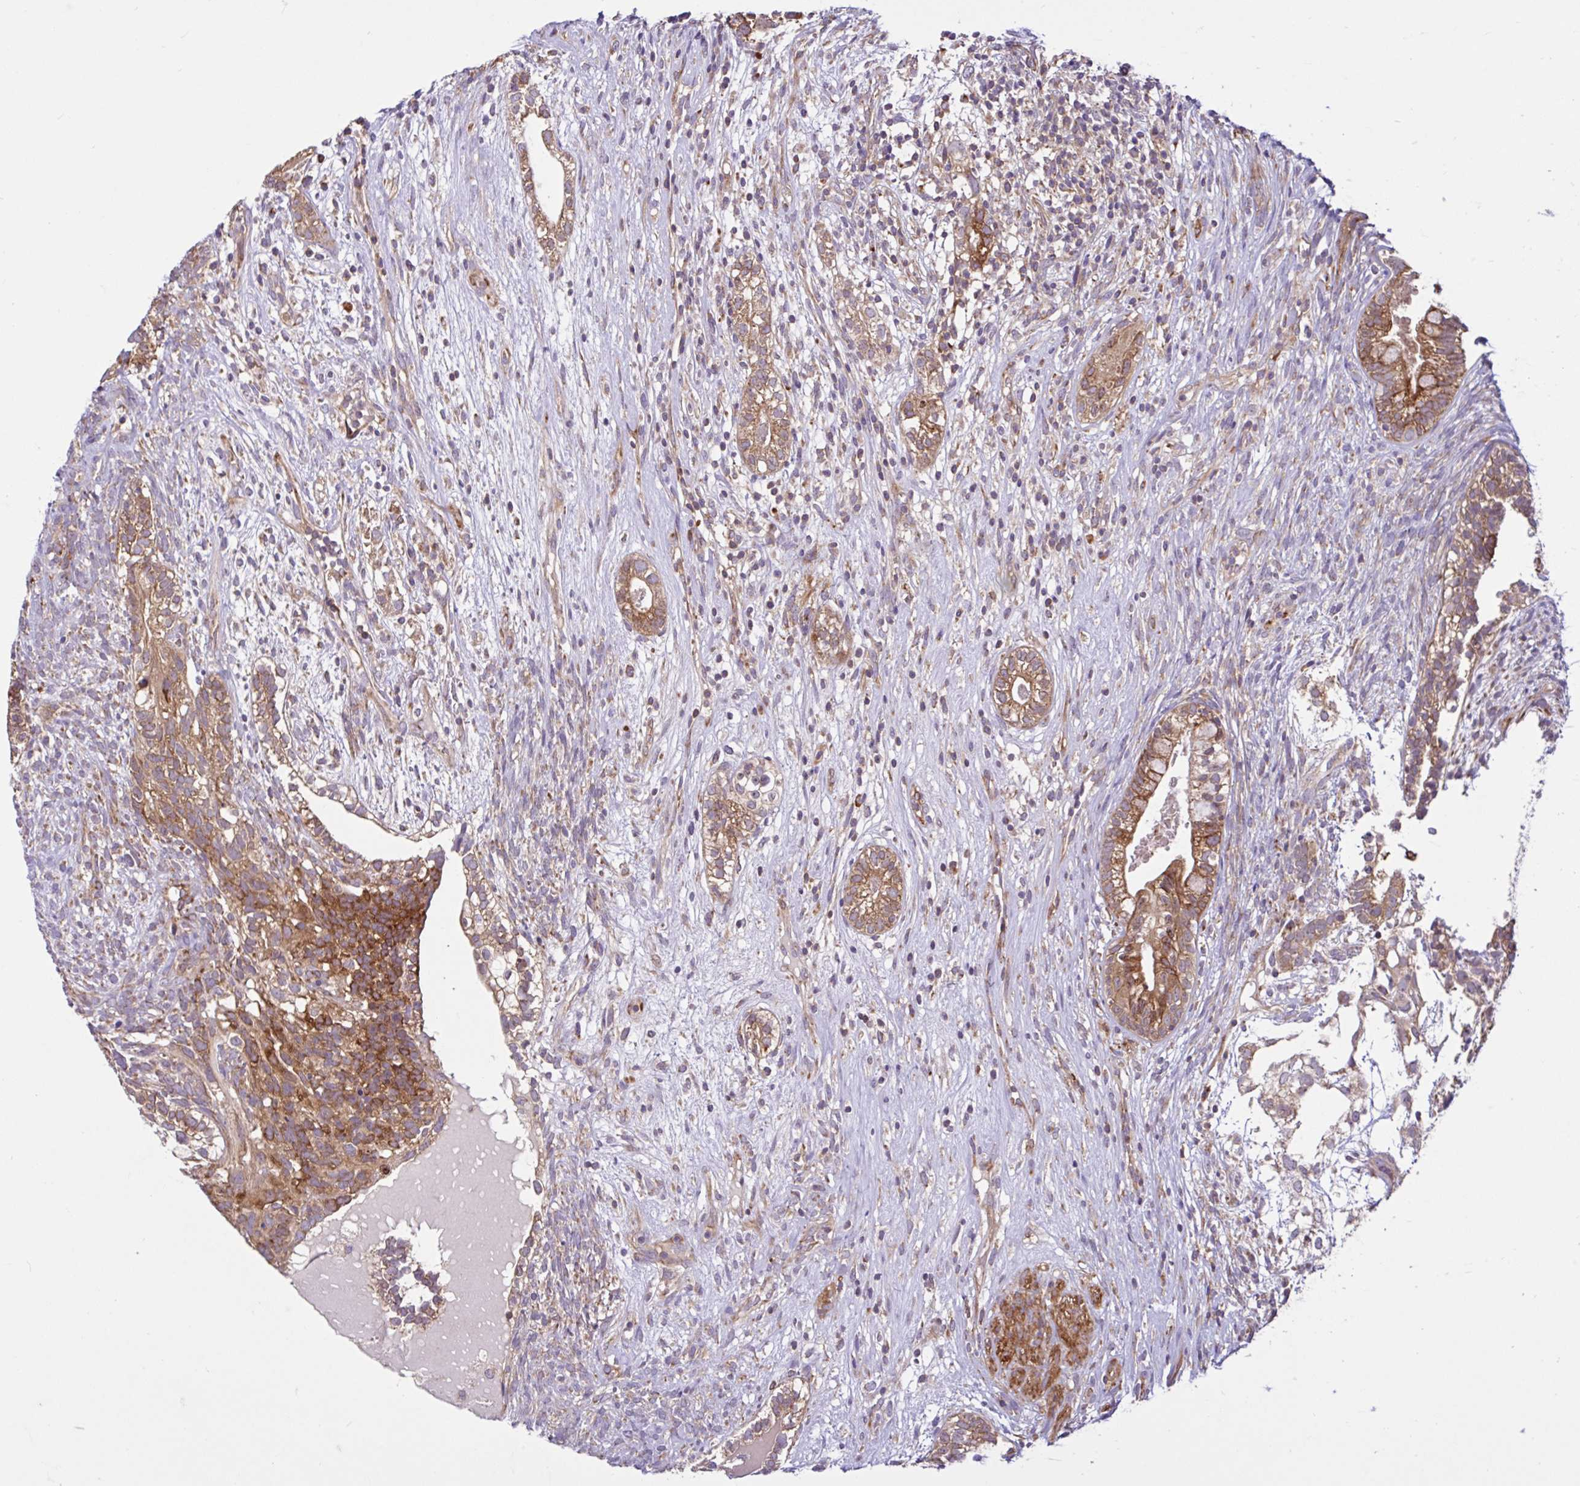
{"staining": {"intensity": "moderate", "quantity": ">75%", "location": "cytoplasmic/membranous"}, "tissue": "testis cancer", "cell_type": "Tumor cells", "image_type": "cancer", "snomed": [{"axis": "morphology", "description": "Seminoma, NOS"}, {"axis": "morphology", "description": "Carcinoma, Embryonal, NOS"}, {"axis": "topography", "description": "Testis"}], "caption": "Testis cancer stained with DAB (3,3'-diaminobenzidine) IHC shows medium levels of moderate cytoplasmic/membranous expression in about >75% of tumor cells. The protein is shown in brown color, while the nuclei are stained blue.", "gene": "NTPCR", "patient": {"sex": "male", "age": 41}}